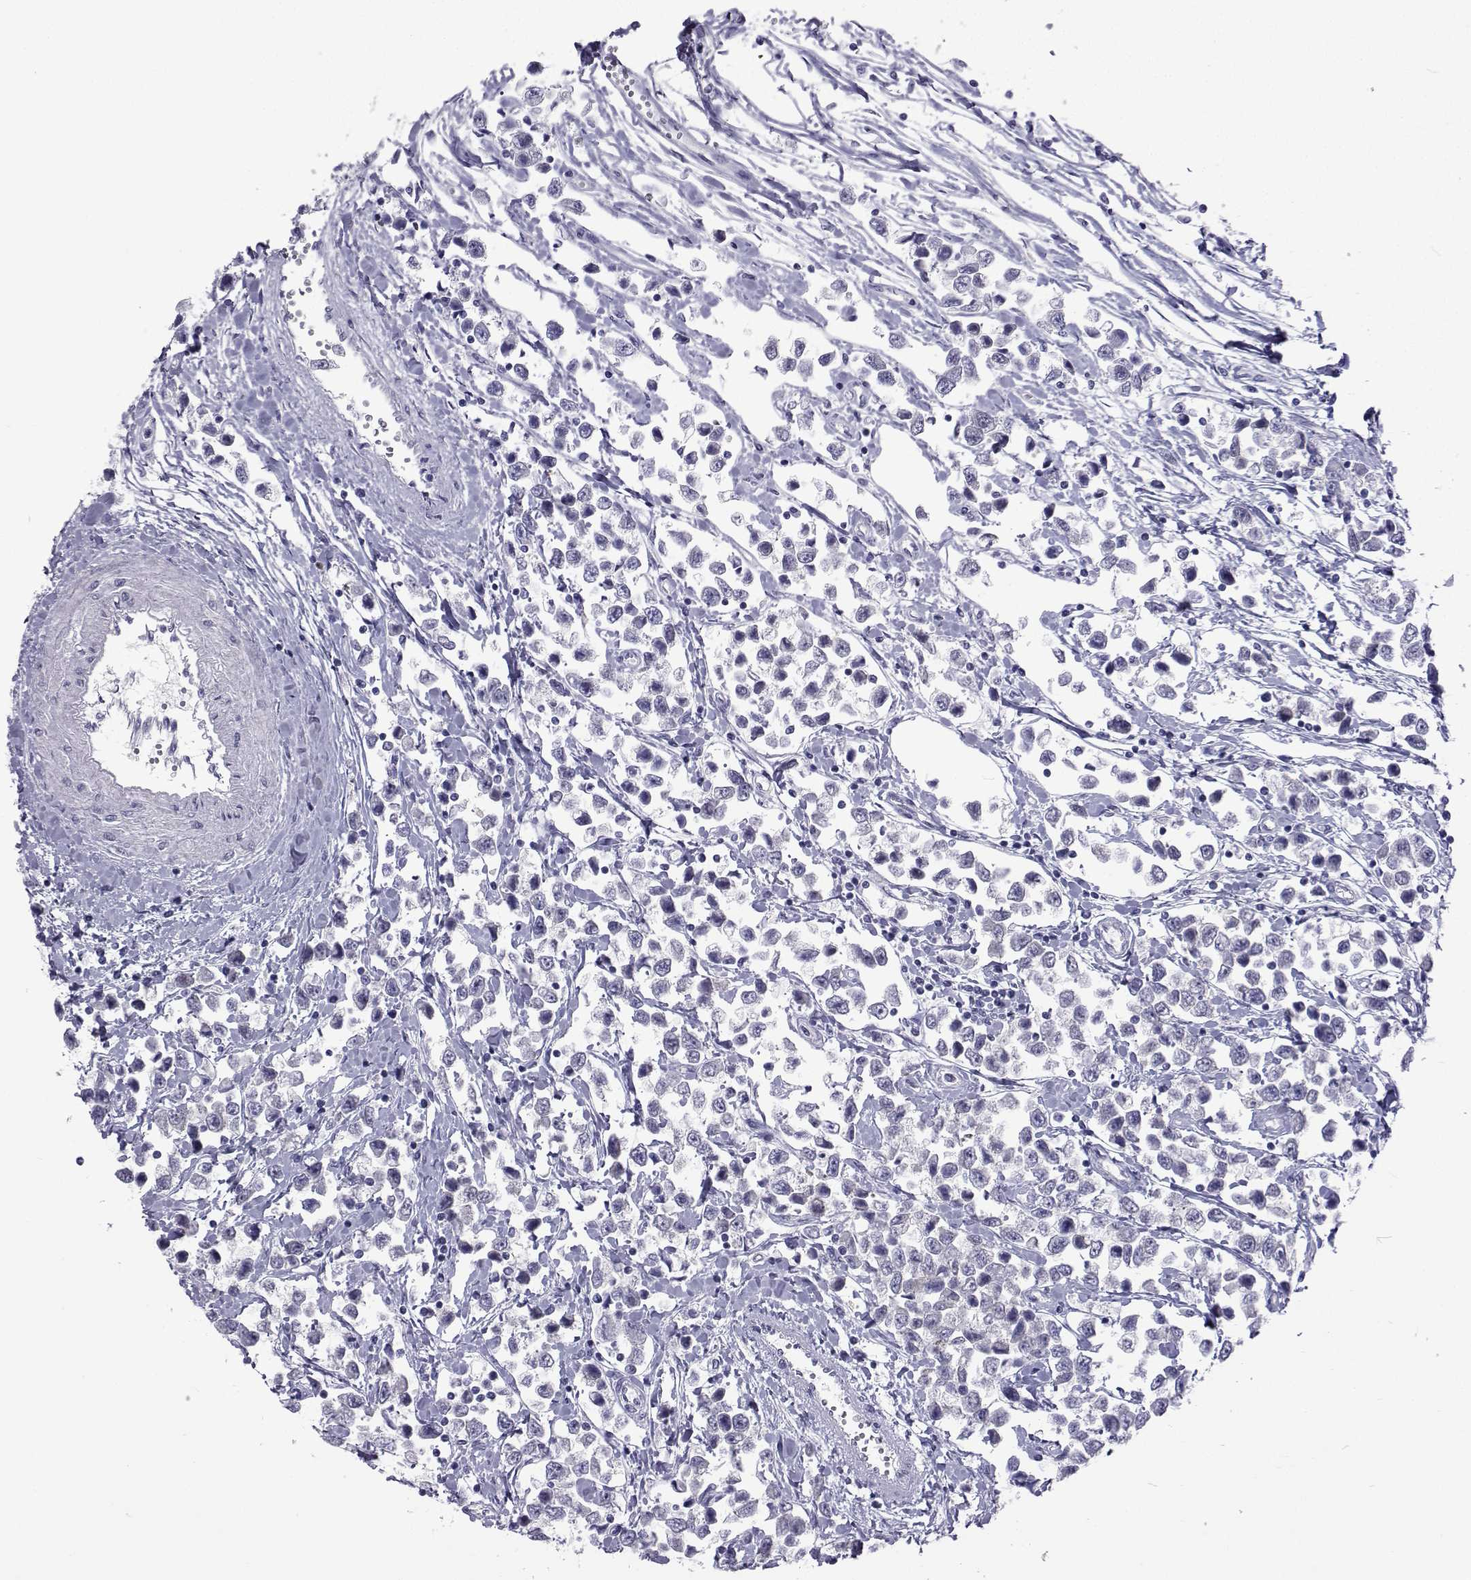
{"staining": {"intensity": "negative", "quantity": "none", "location": "none"}, "tissue": "testis cancer", "cell_type": "Tumor cells", "image_type": "cancer", "snomed": [{"axis": "morphology", "description": "Seminoma, NOS"}, {"axis": "topography", "description": "Testis"}], "caption": "DAB (3,3'-diaminobenzidine) immunohistochemical staining of testis seminoma displays no significant staining in tumor cells.", "gene": "GALM", "patient": {"sex": "male", "age": 34}}